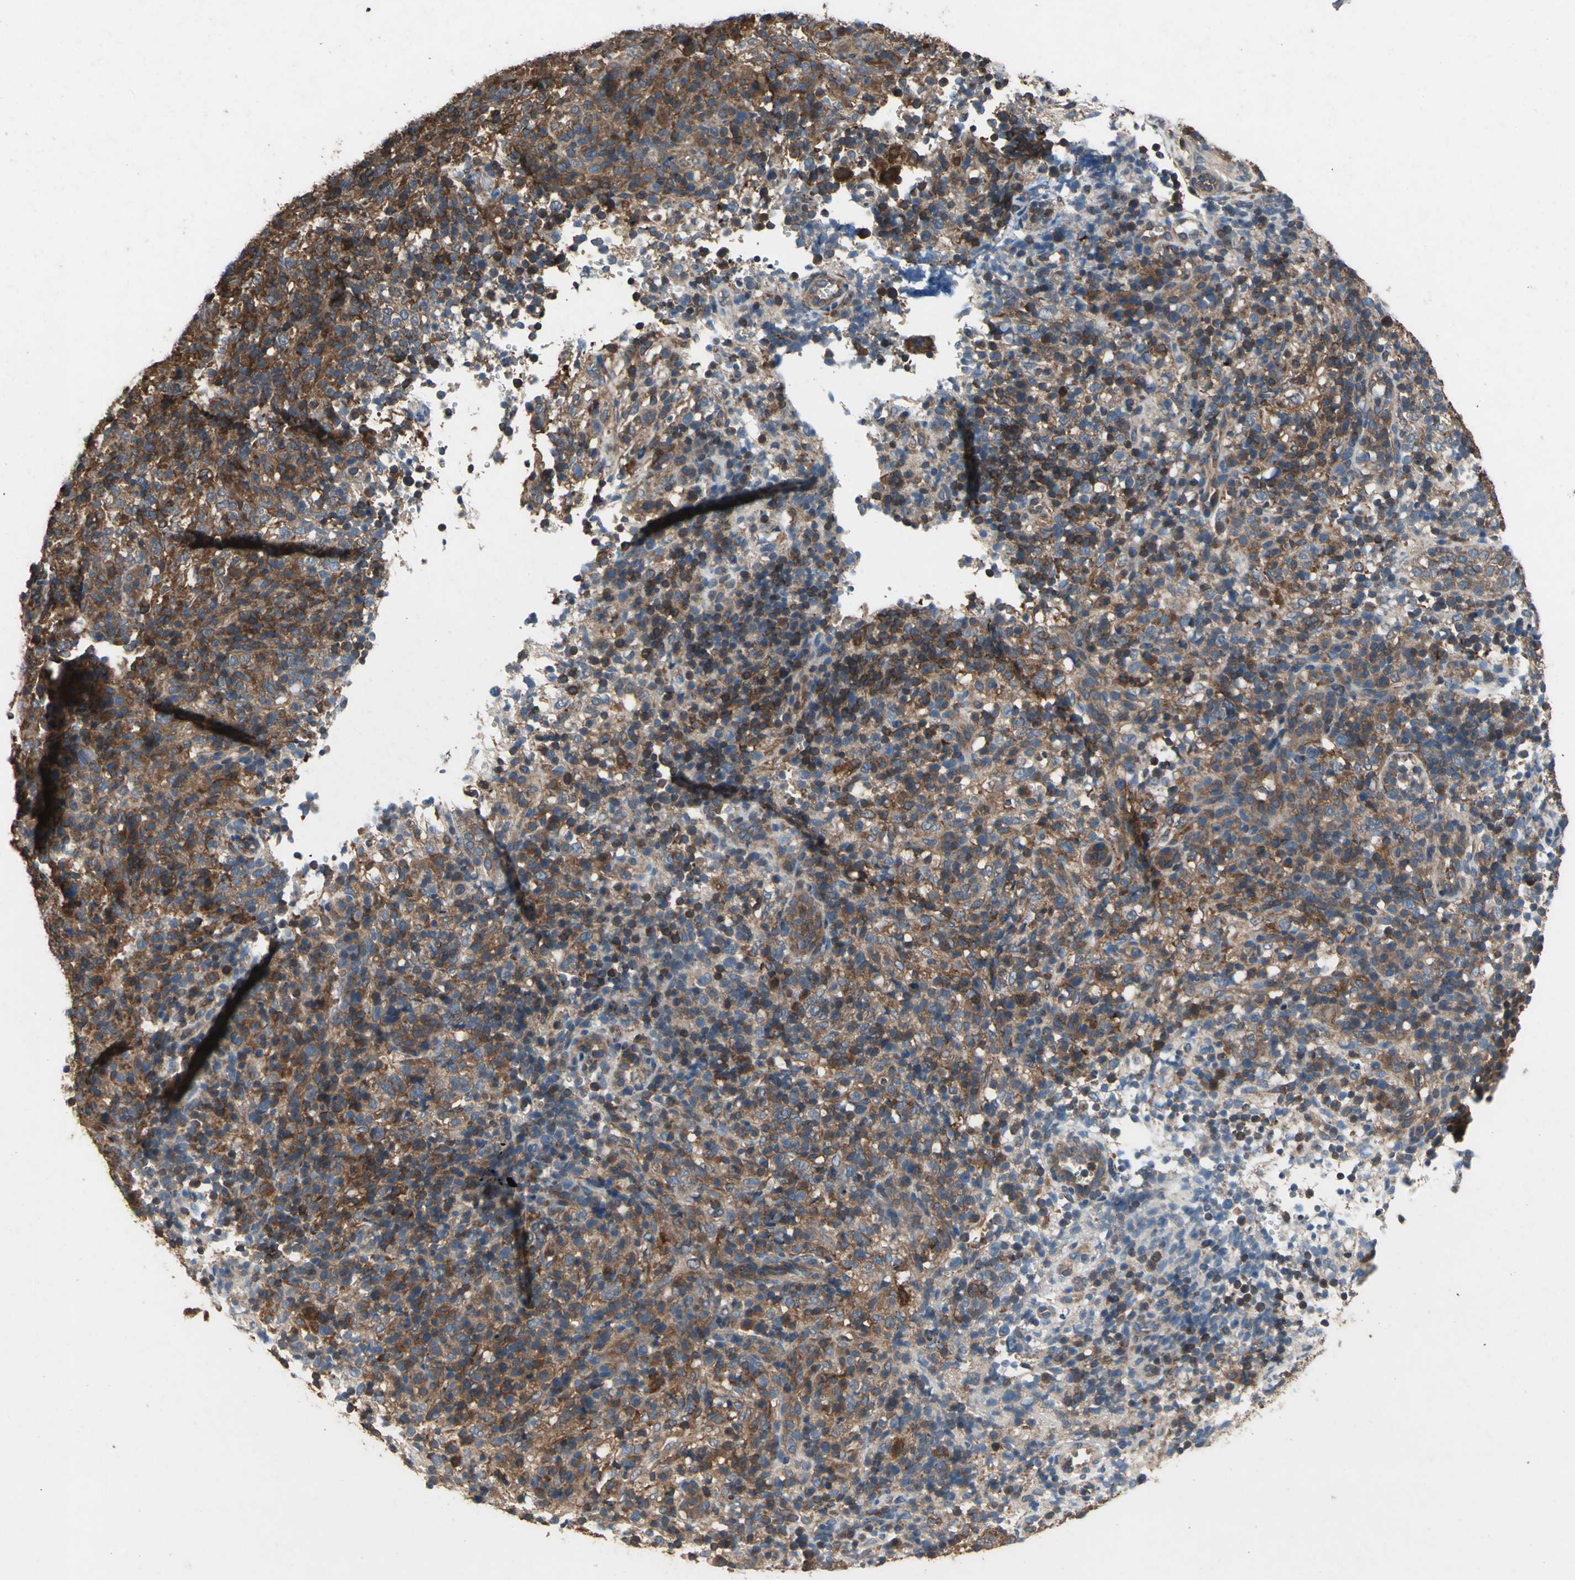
{"staining": {"intensity": "strong", "quantity": ">75%", "location": "cytoplasmic/membranous"}, "tissue": "lymphoma", "cell_type": "Tumor cells", "image_type": "cancer", "snomed": [{"axis": "morphology", "description": "Malignant lymphoma, non-Hodgkin's type, High grade"}, {"axis": "topography", "description": "Lymph node"}], "caption": "Lymphoma stained with a protein marker reveals strong staining in tumor cells.", "gene": "CAPN1", "patient": {"sex": "female", "age": 76}}